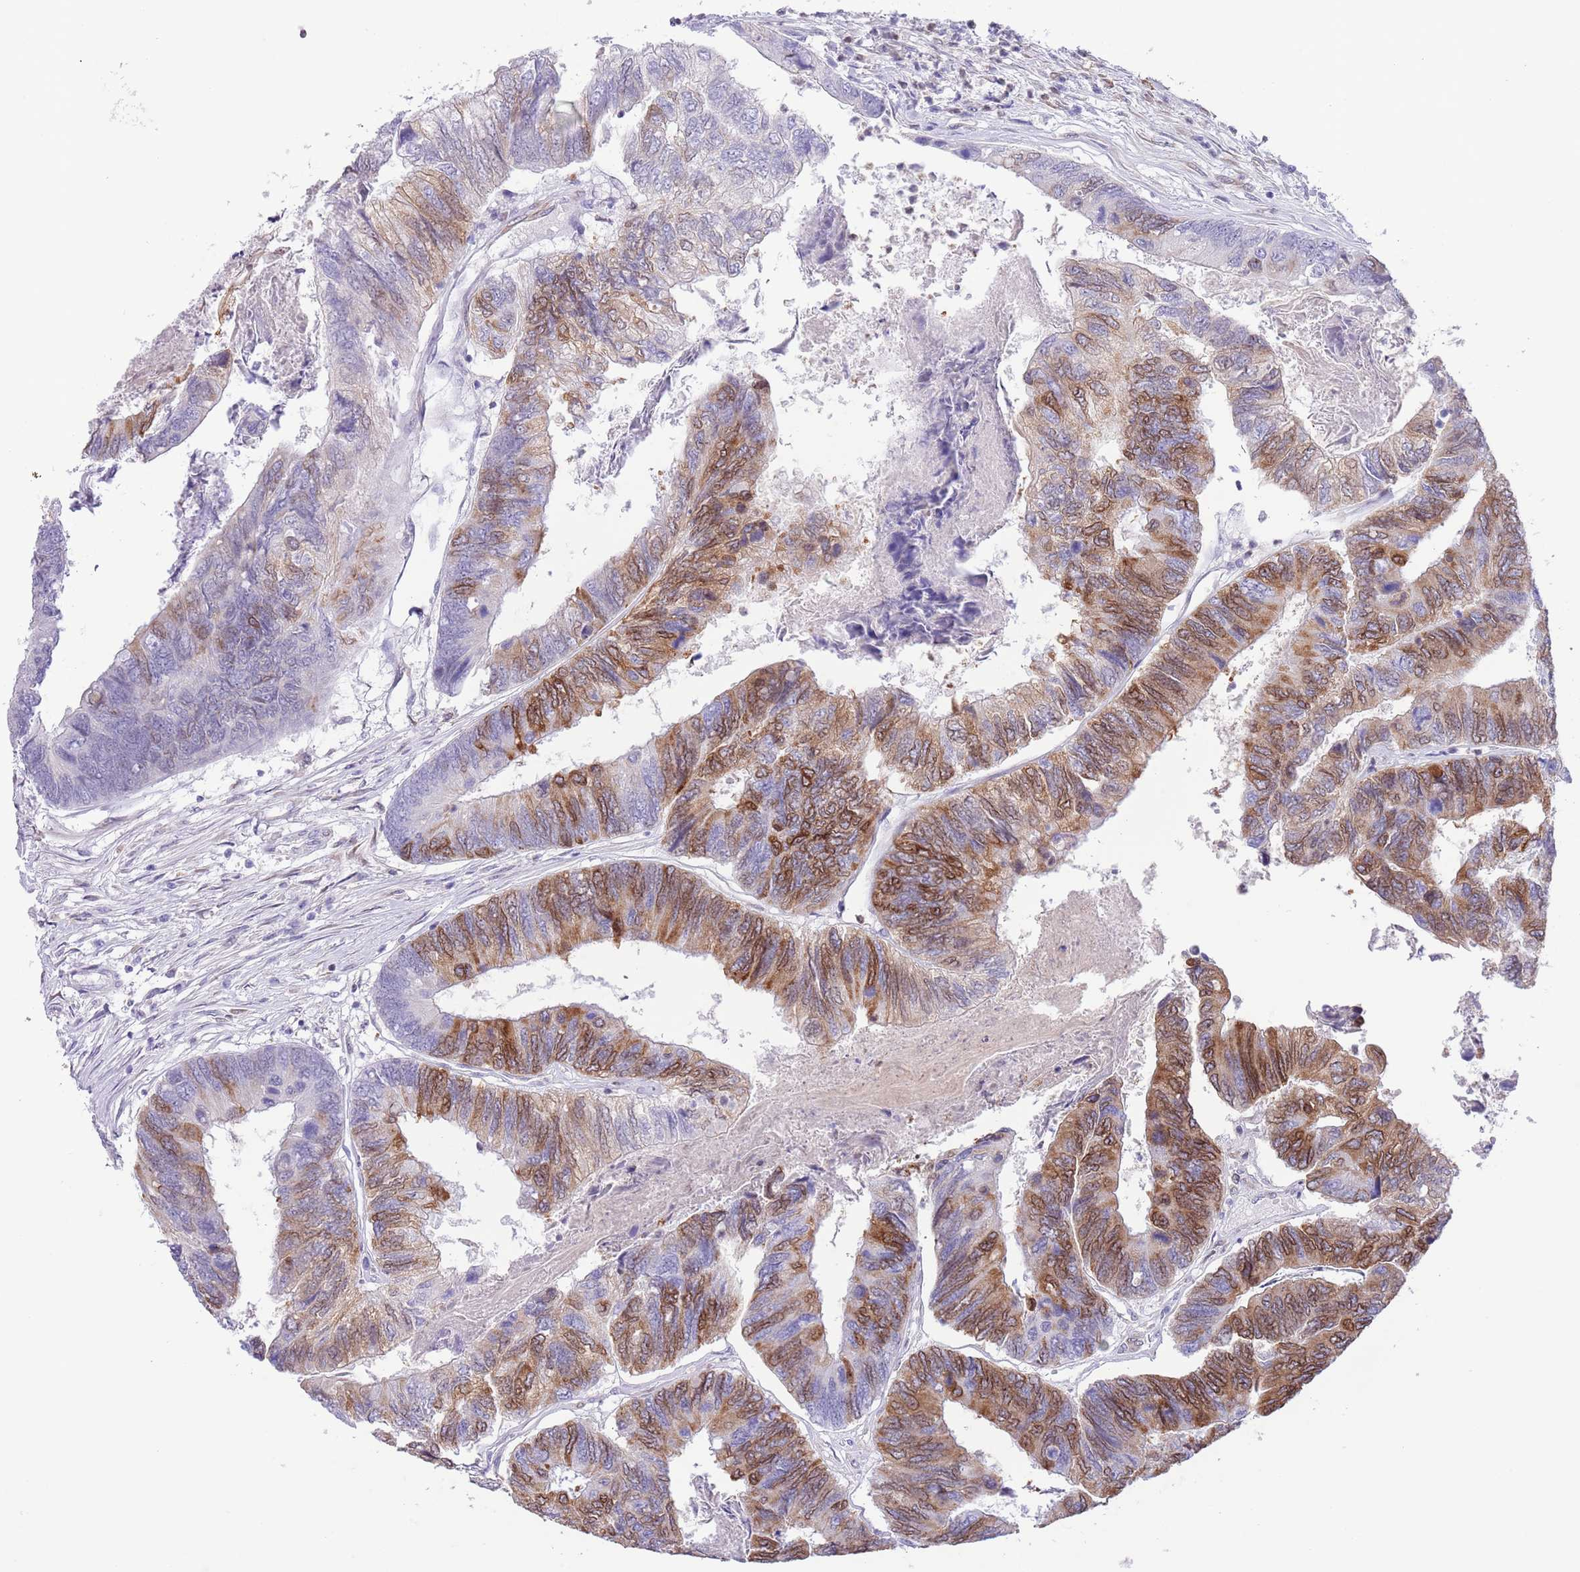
{"staining": {"intensity": "moderate", "quantity": "25%-75%", "location": "cytoplasmic/membranous"}, "tissue": "colorectal cancer", "cell_type": "Tumor cells", "image_type": "cancer", "snomed": [{"axis": "morphology", "description": "Adenocarcinoma, NOS"}, {"axis": "topography", "description": "Colon"}], "caption": "An image of human colorectal cancer stained for a protein exhibits moderate cytoplasmic/membranous brown staining in tumor cells. (brown staining indicates protein expression, while blue staining denotes nuclei).", "gene": "EBPL", "patient": {"sex": "female", "age": 67}}